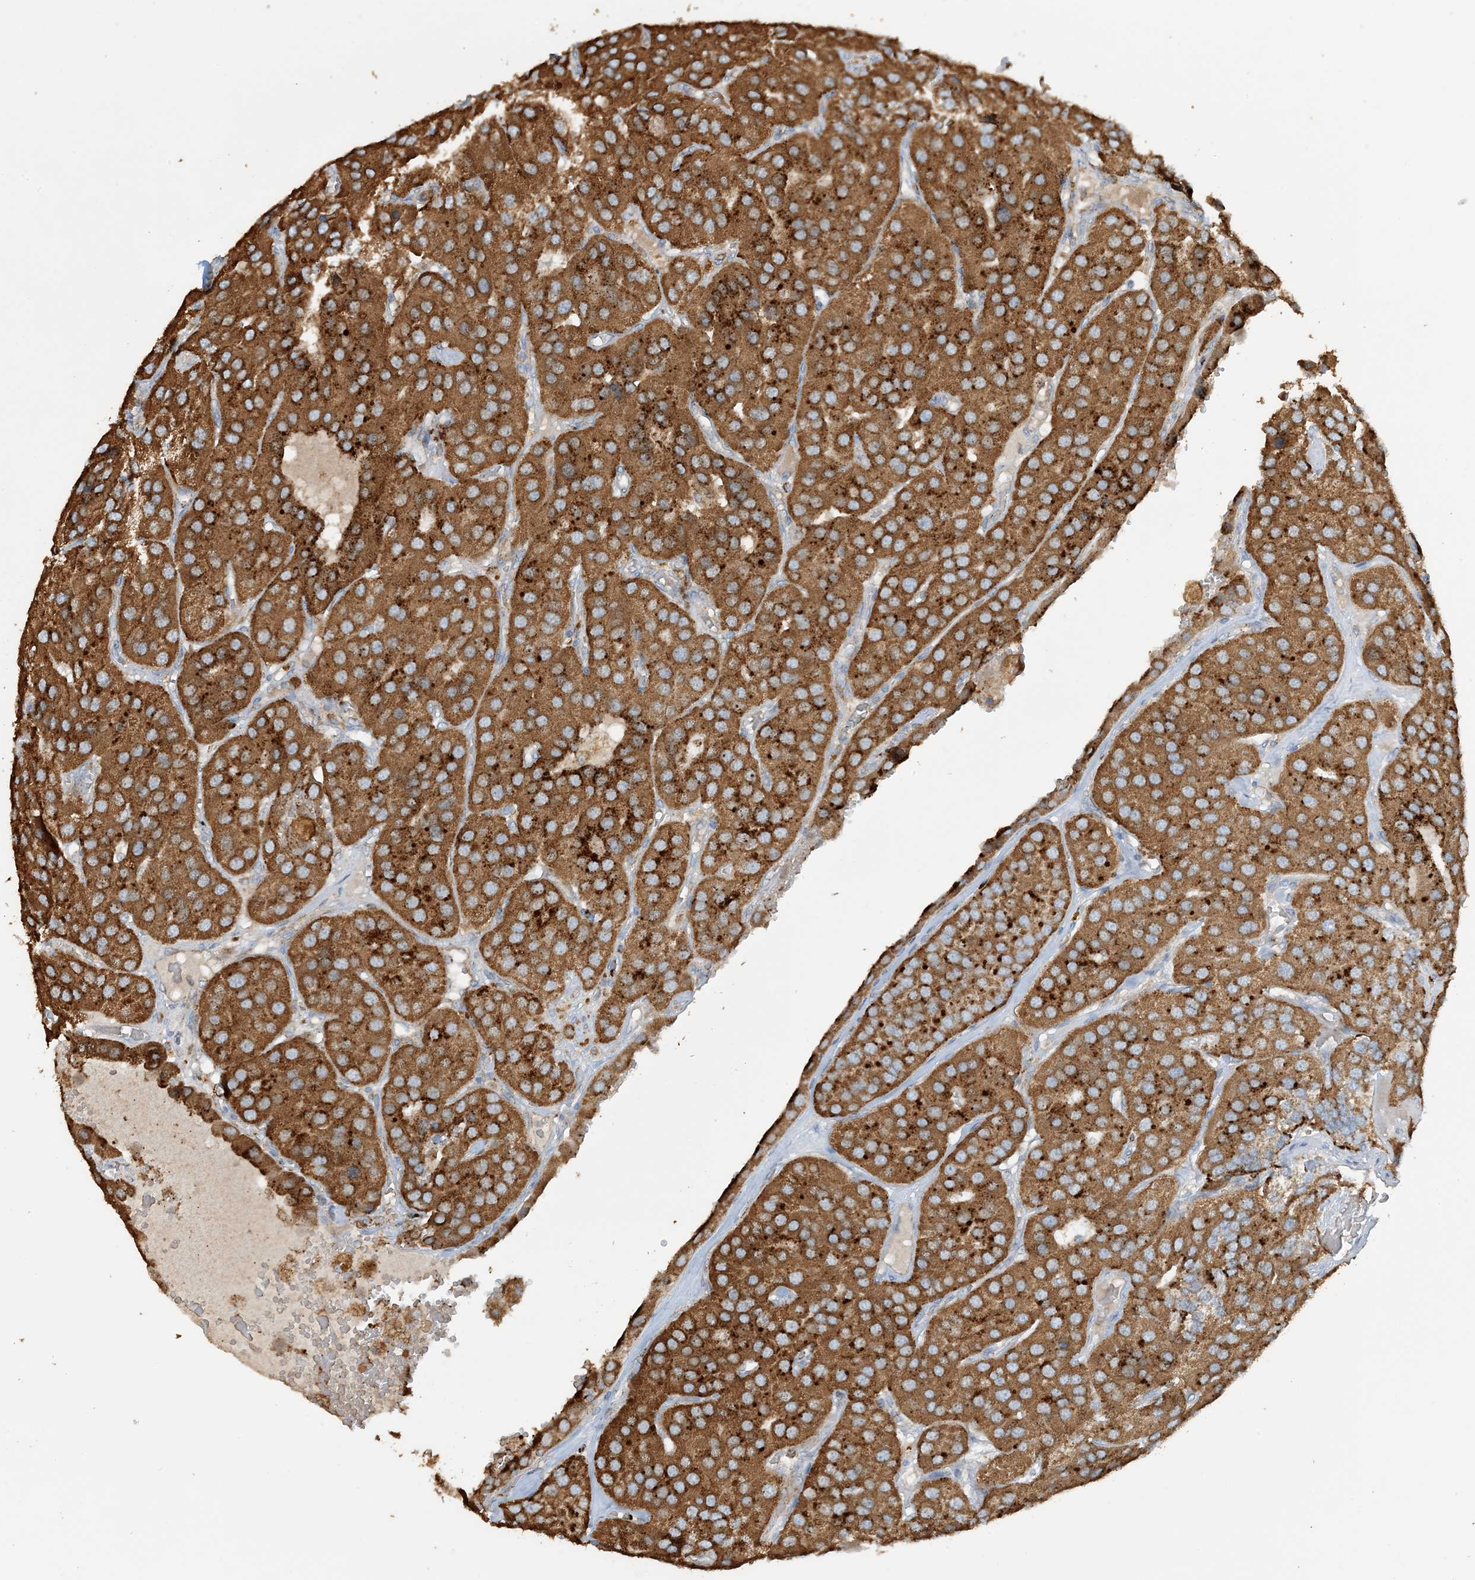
{"staining": {"intensity": "strong", "quantity": ">75%", "location": "cytoplasmic/membranous"}, "tissue": "parathyroid gland", "cell_type": "Glandular cells", "image_type": "normal", "snomed": [{"axis": "morphology", "description": "Normal tissue, NOS"}, {"axis": "morphology", "description": "Adenoma, NOS"}, {"axis": "topography", "description": "Parathyroid gland"}], "caption": "Parathyroid gland stained for a protein (brown) exhibits strong cytoplasmic/membranous positive positivity in approximately >75% of glandular cells.", "gene": "AGA", "patient": {"sex": "female", "age": 86}}